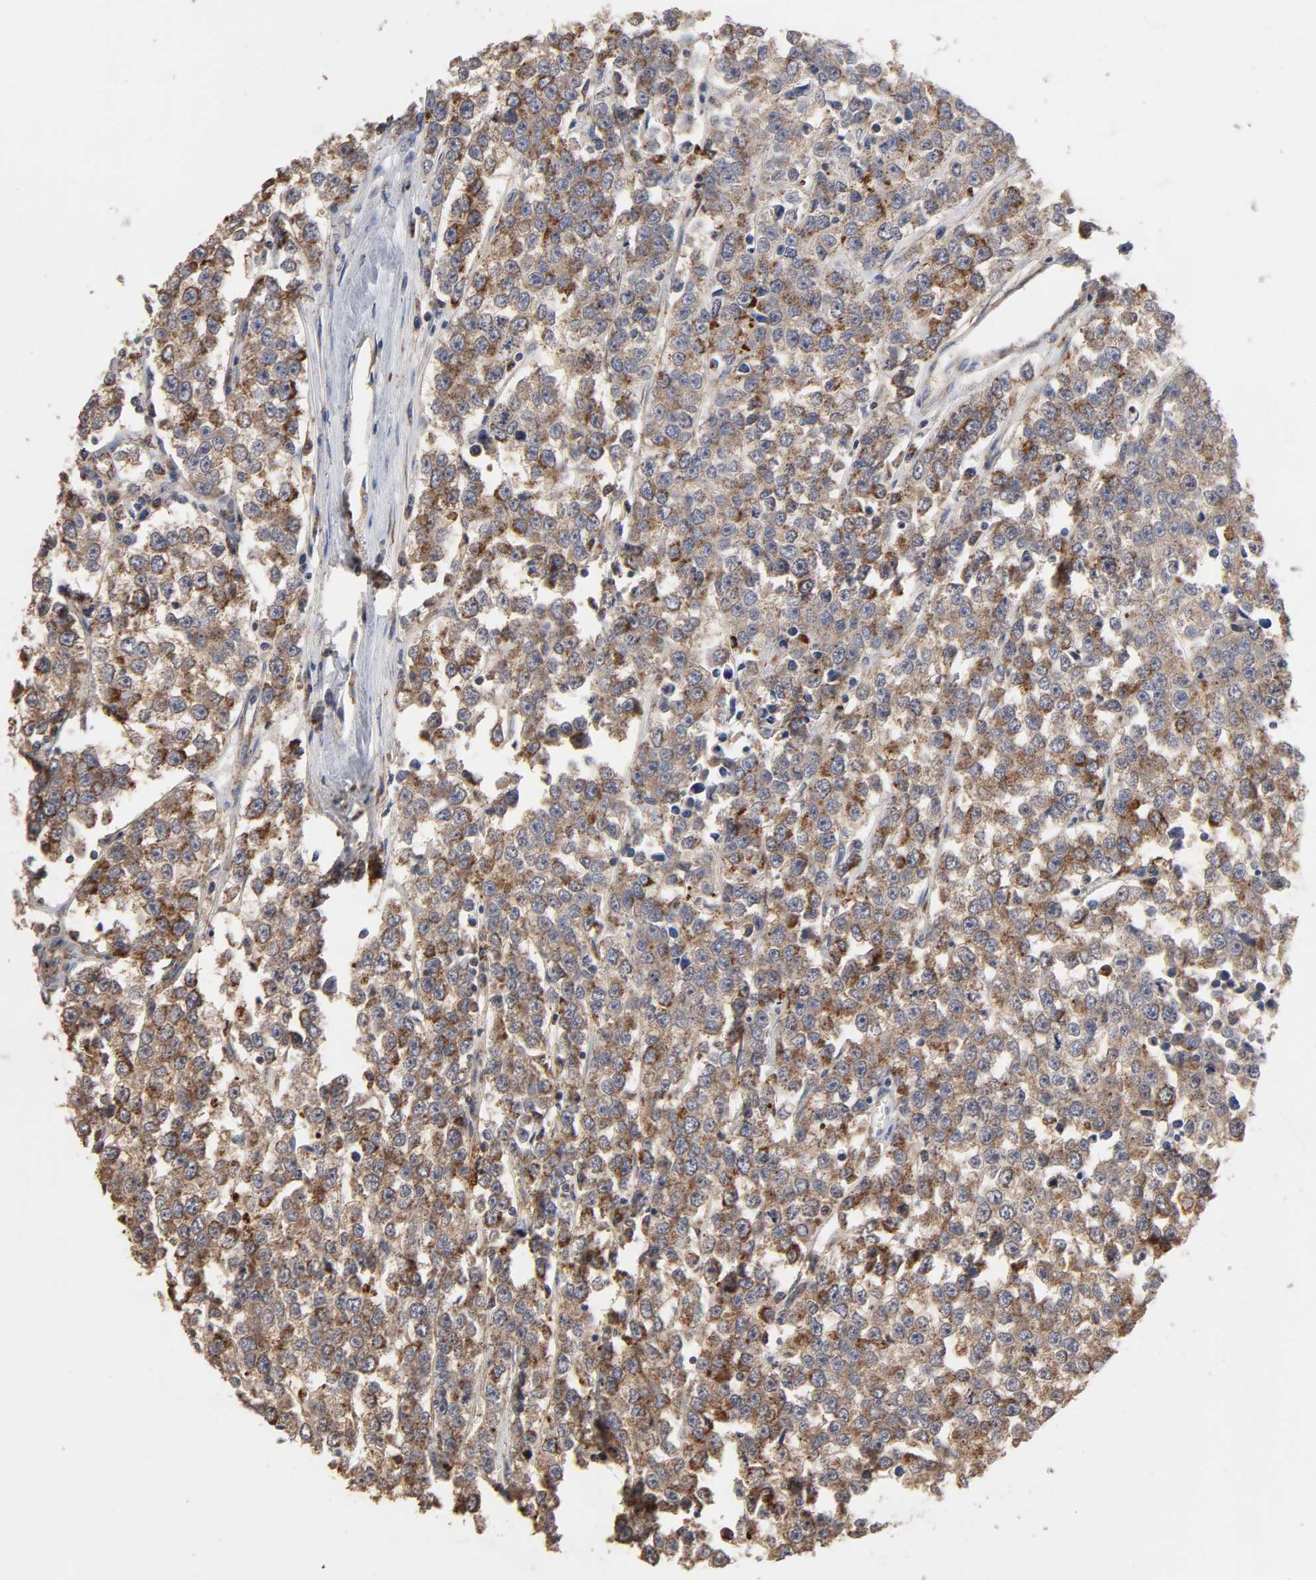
{"staining": {"intensity": "strong", "quantity": ">75%", "location": "cytoplasmic/membranous"}, "tissue": "testis cancer", "cell_type": "Tumor cells", "image_type": "cancer", "snomed": [{"axis": "morphology", "description": "Seminoma, NOS"}, {"axis": "morphology", "description": "Carcinoma, Embryonal, NOS"}, {"axis": "topography", "description": "Testis"}], "caption": "There is high levels of strong cytoplasmic/membranous expression in tumor cells of testis cancer, as demonstrated by immunohistochemical staining (brown color).", "gene": "CYCS", "patient": {"sex": "male", "age": 52}}